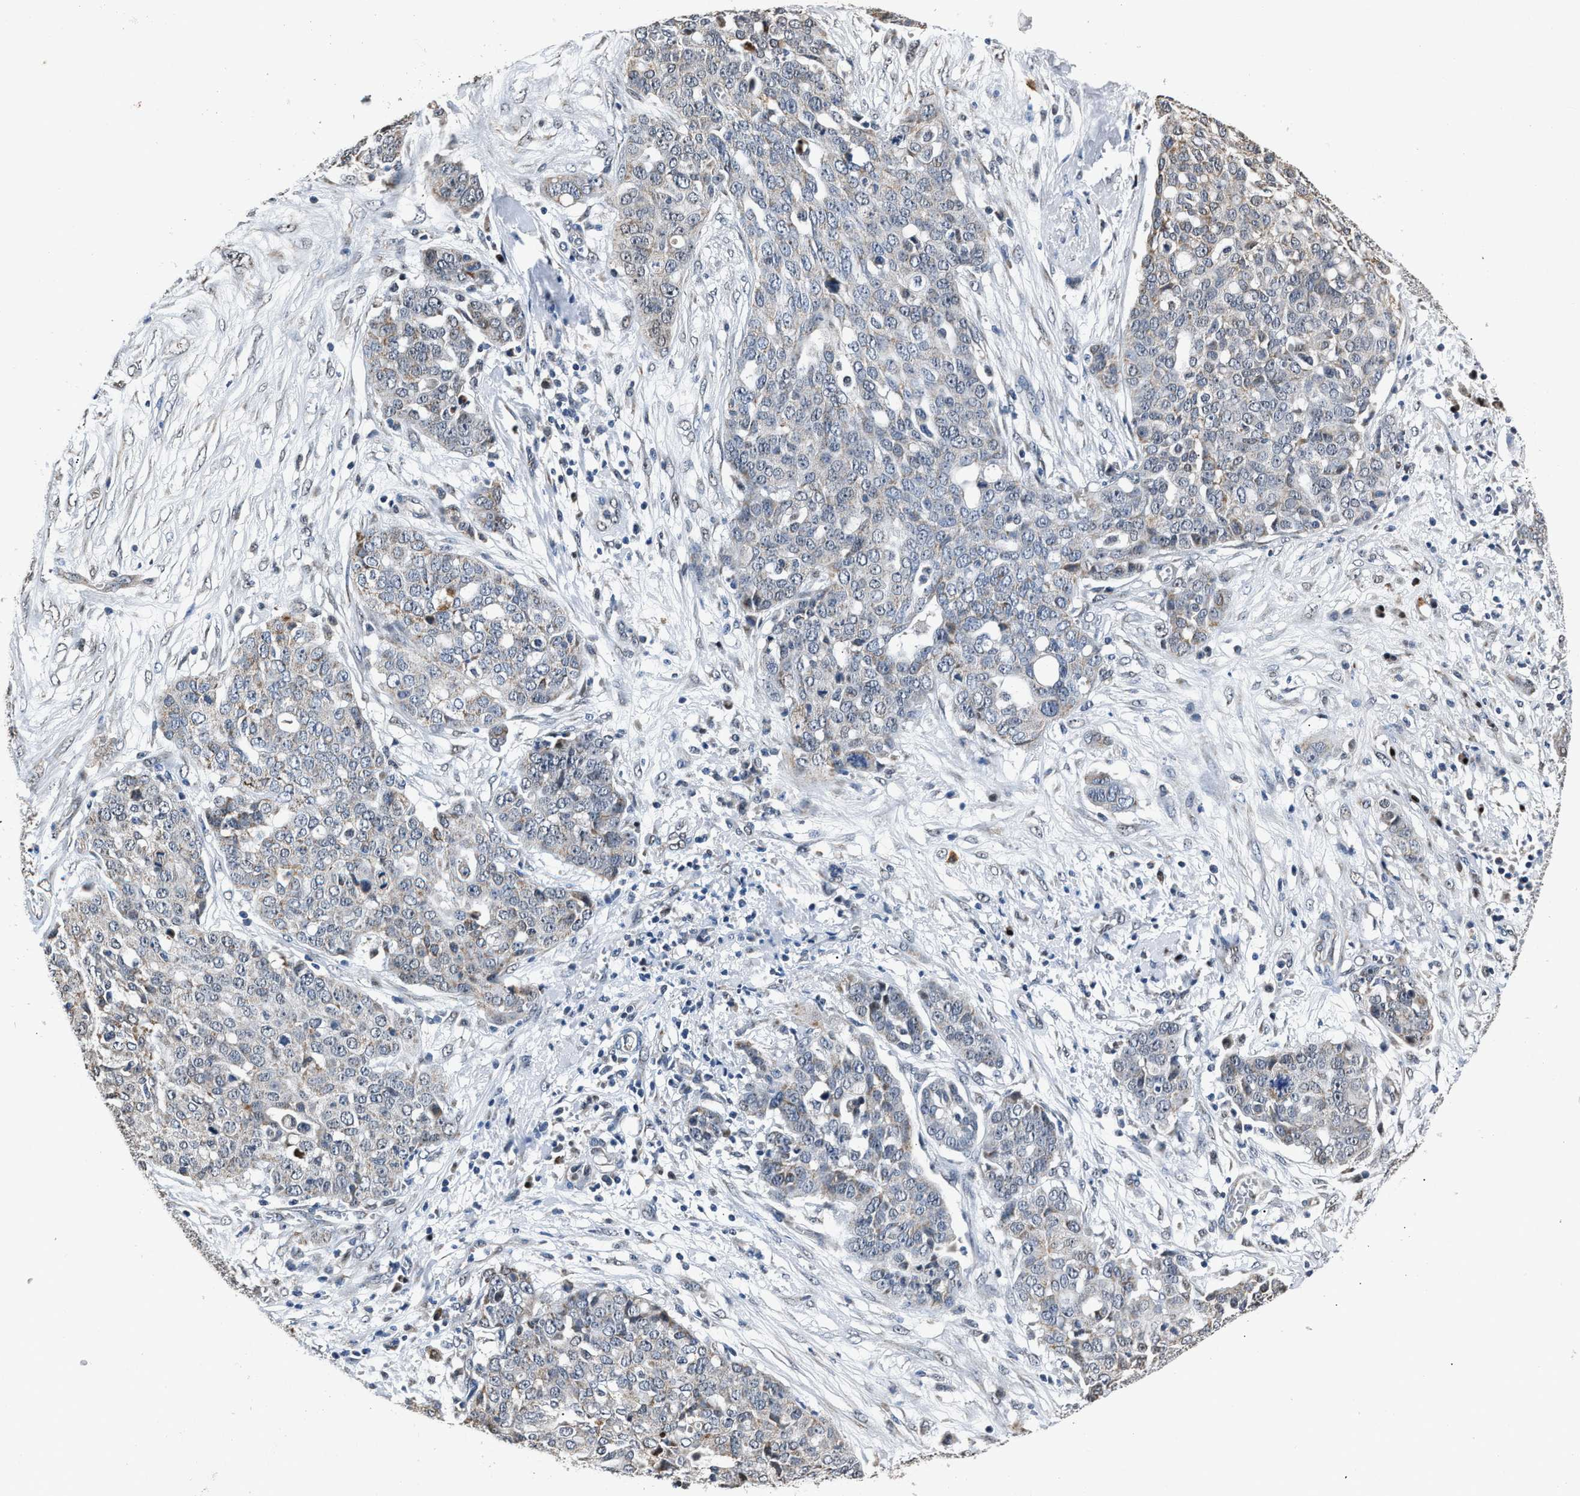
{"staining": {"intensity": "weak", "quantity": "25%-75%", "location": "cytoplasmic/membranous"}, "tissue": "ovarian cancer", "cell_type": "Tumor cells", "image_type": "cancer", "snomed": [{"axis": "morphology", "description": "Cystadenocarcinoma, serous, NOS"}, {"axis": "topography", "description": "Soft tissue"}, {"axis": "topography", "description": "Ovary"}], "caption": "Immunohistochemistry (IHC) image of neoplastic tissue: human serous cystadenocarcinoma (ovarian) stained using immunohistochemistry (IHC) reveals low levels of weak protein expression localized specifically in the cytoplasmic/membranous of tumor cells, appearing as a cytoplasmic/membranous brown color.", "gene": "NSUN5", "patient": {"sex": "female", "age": 57}}